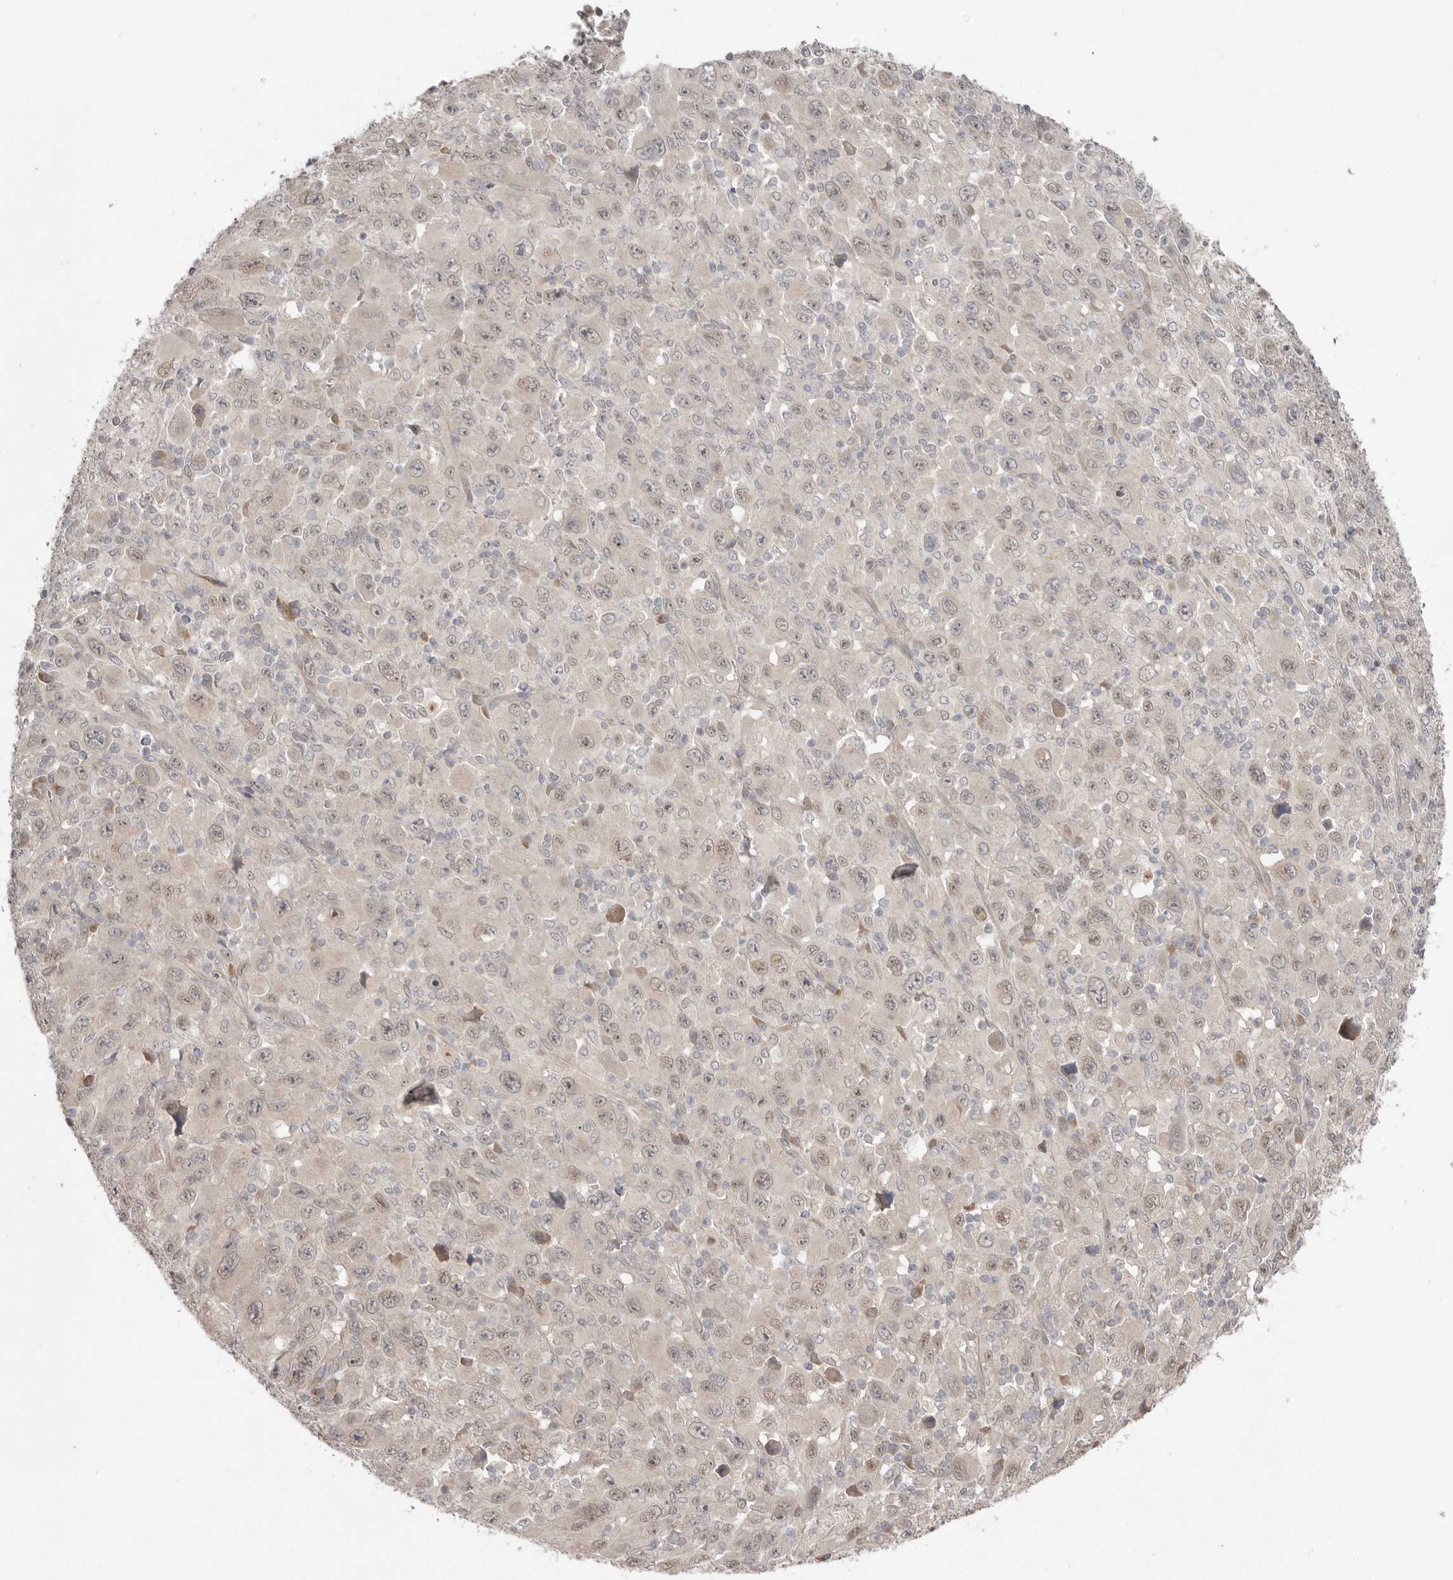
{"staining": {"intensity": "weak", "quantity": "<25%", "location": "nuclear"}, "tissue": "melanoma", "cell_type": "Tumor cells", "image_type": "cancer", "snomed": [{"axis": "morphology", "description": "Malignant melanoma, Metastatic site"}, {"axis": "topography", "description": "Skin"}], "caption": "Tumor cells are negative for brown protein staining in malignant melanoma (metastatic site).", "gene": "NSUN4", "patient": {"sex": "female", "age": 56}}